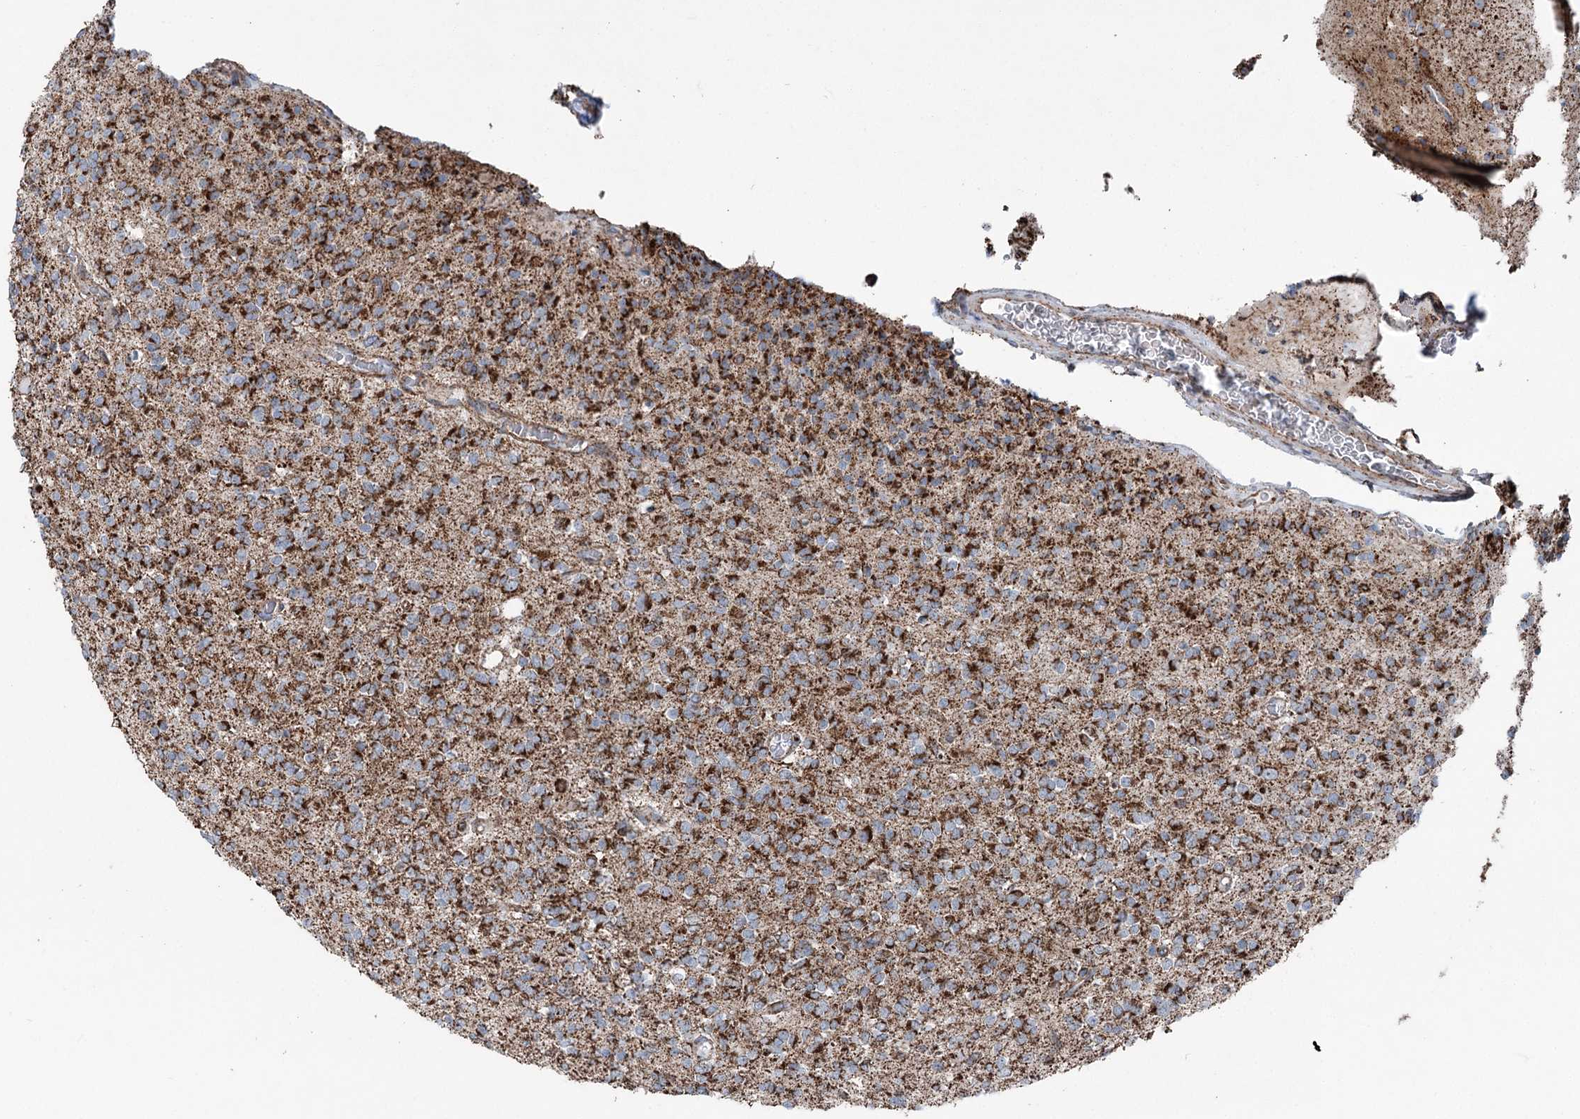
{"staining": {"intensity": "strong", "quantity": ">75%", "location": "cytoplasmic/membranous"}, "tissue": "glioma", "cell_type": "Tumor cells", "image_type": "cancer", "snomed": [{"axis": "morphology", "description": "Glioma, malignant, High grade"}, {"axis": "topography", "description": "Brain"}], "caption": "Protein analysis of glioma tissue shows strong cytoplasmic/membranous staining in about >75% of tumor cells.", "gene": "UCN3", "patient": {"sex": "male", "age": 34}}